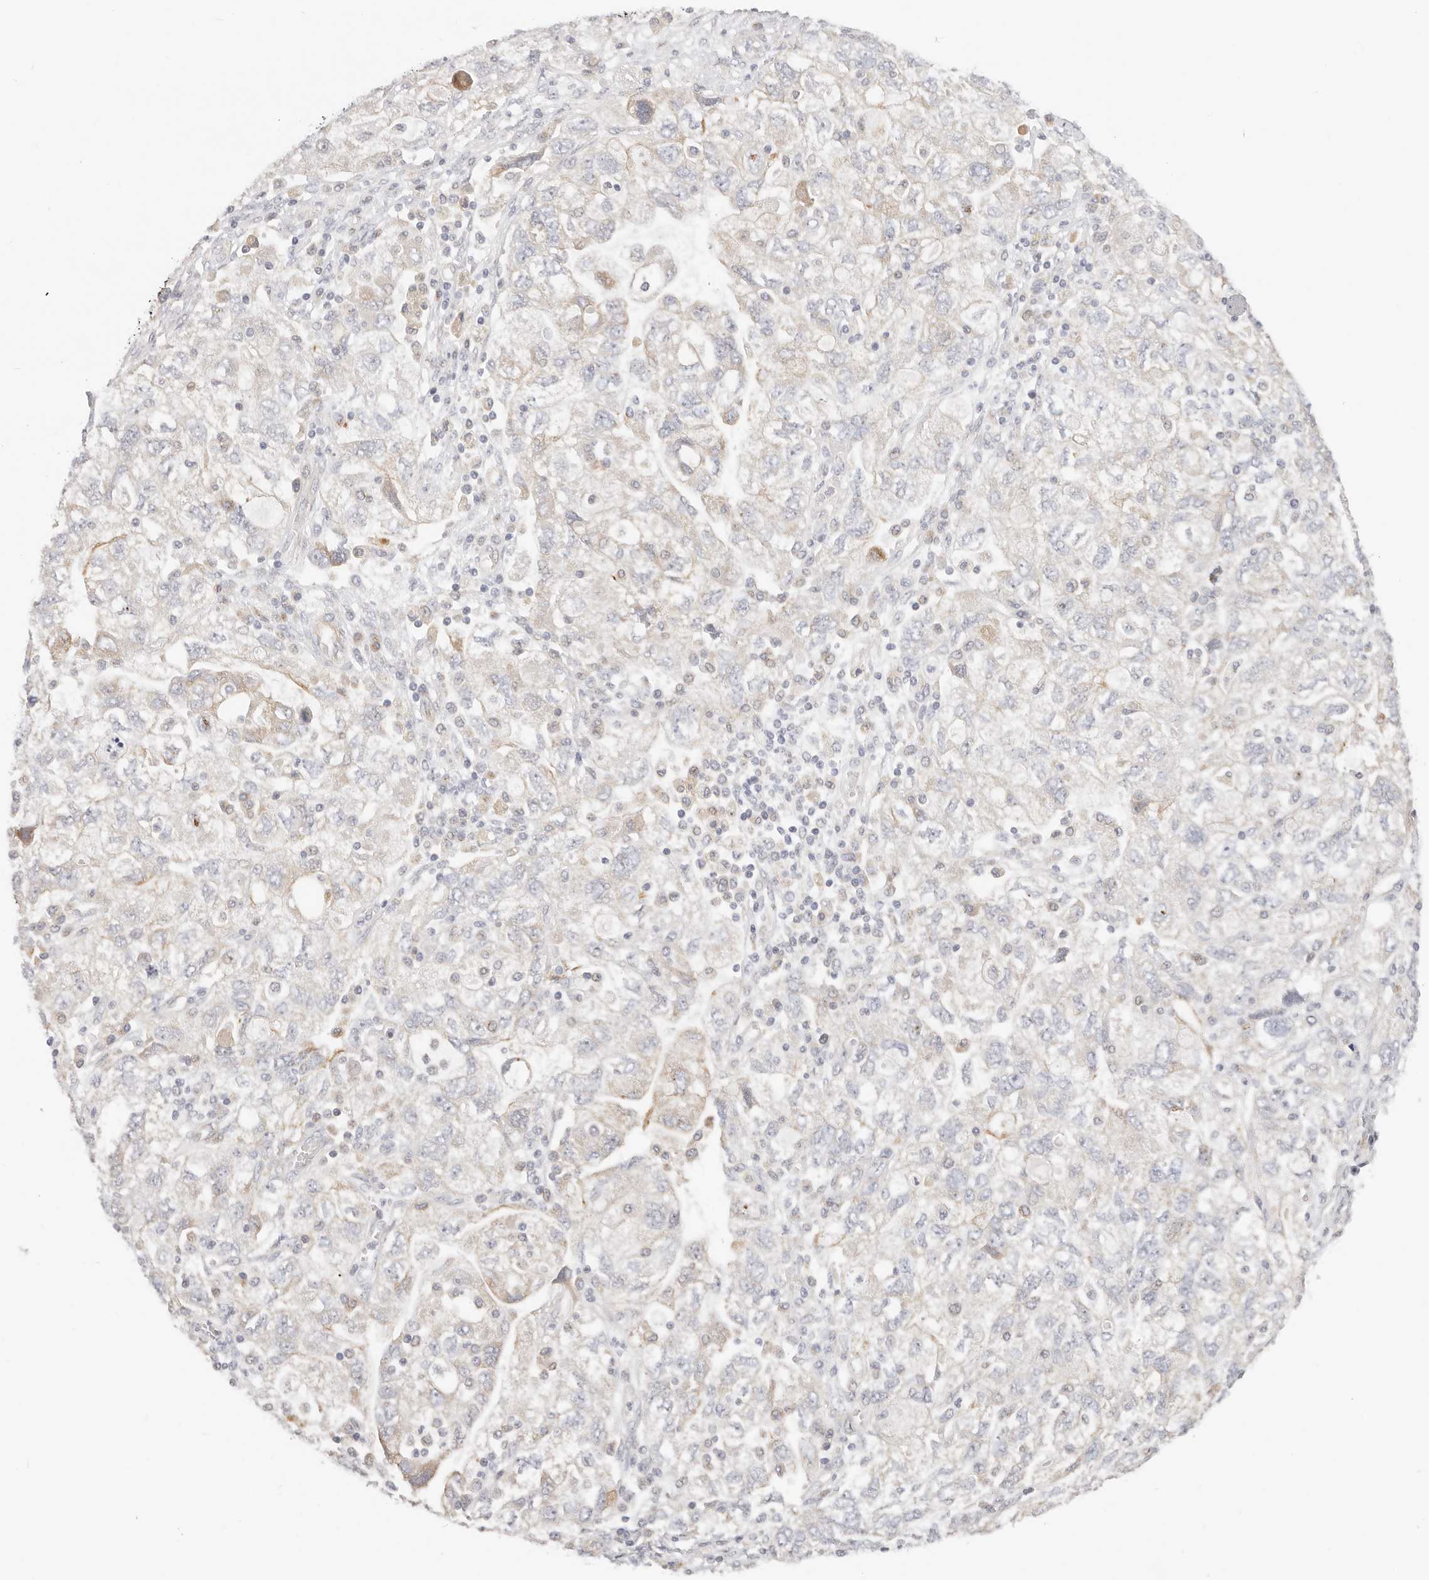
{"staining": {"intensity": "negative", "quantity": "none", "location": "none"}, "tissue": "ovarian cancer", "cell_type": "Tumor cells", "image_type": "cancer", "snomed": [{"axis": "morphology", "description": "Carcinoma, NOS"}, {"axis": "morphology", "description": "Cystadenocarcinoma, serous, NOS"}, {"axis": "topography", "description": "Ovary"}], "caption": "High power microscopy photomicrograph of an immunohistochemistry photomicrograph of ovarian cancer, revealing no significant positivity in tumor cells.", "gene": "DTNBP1", "patient": {"sex": "female", "age": 69}}